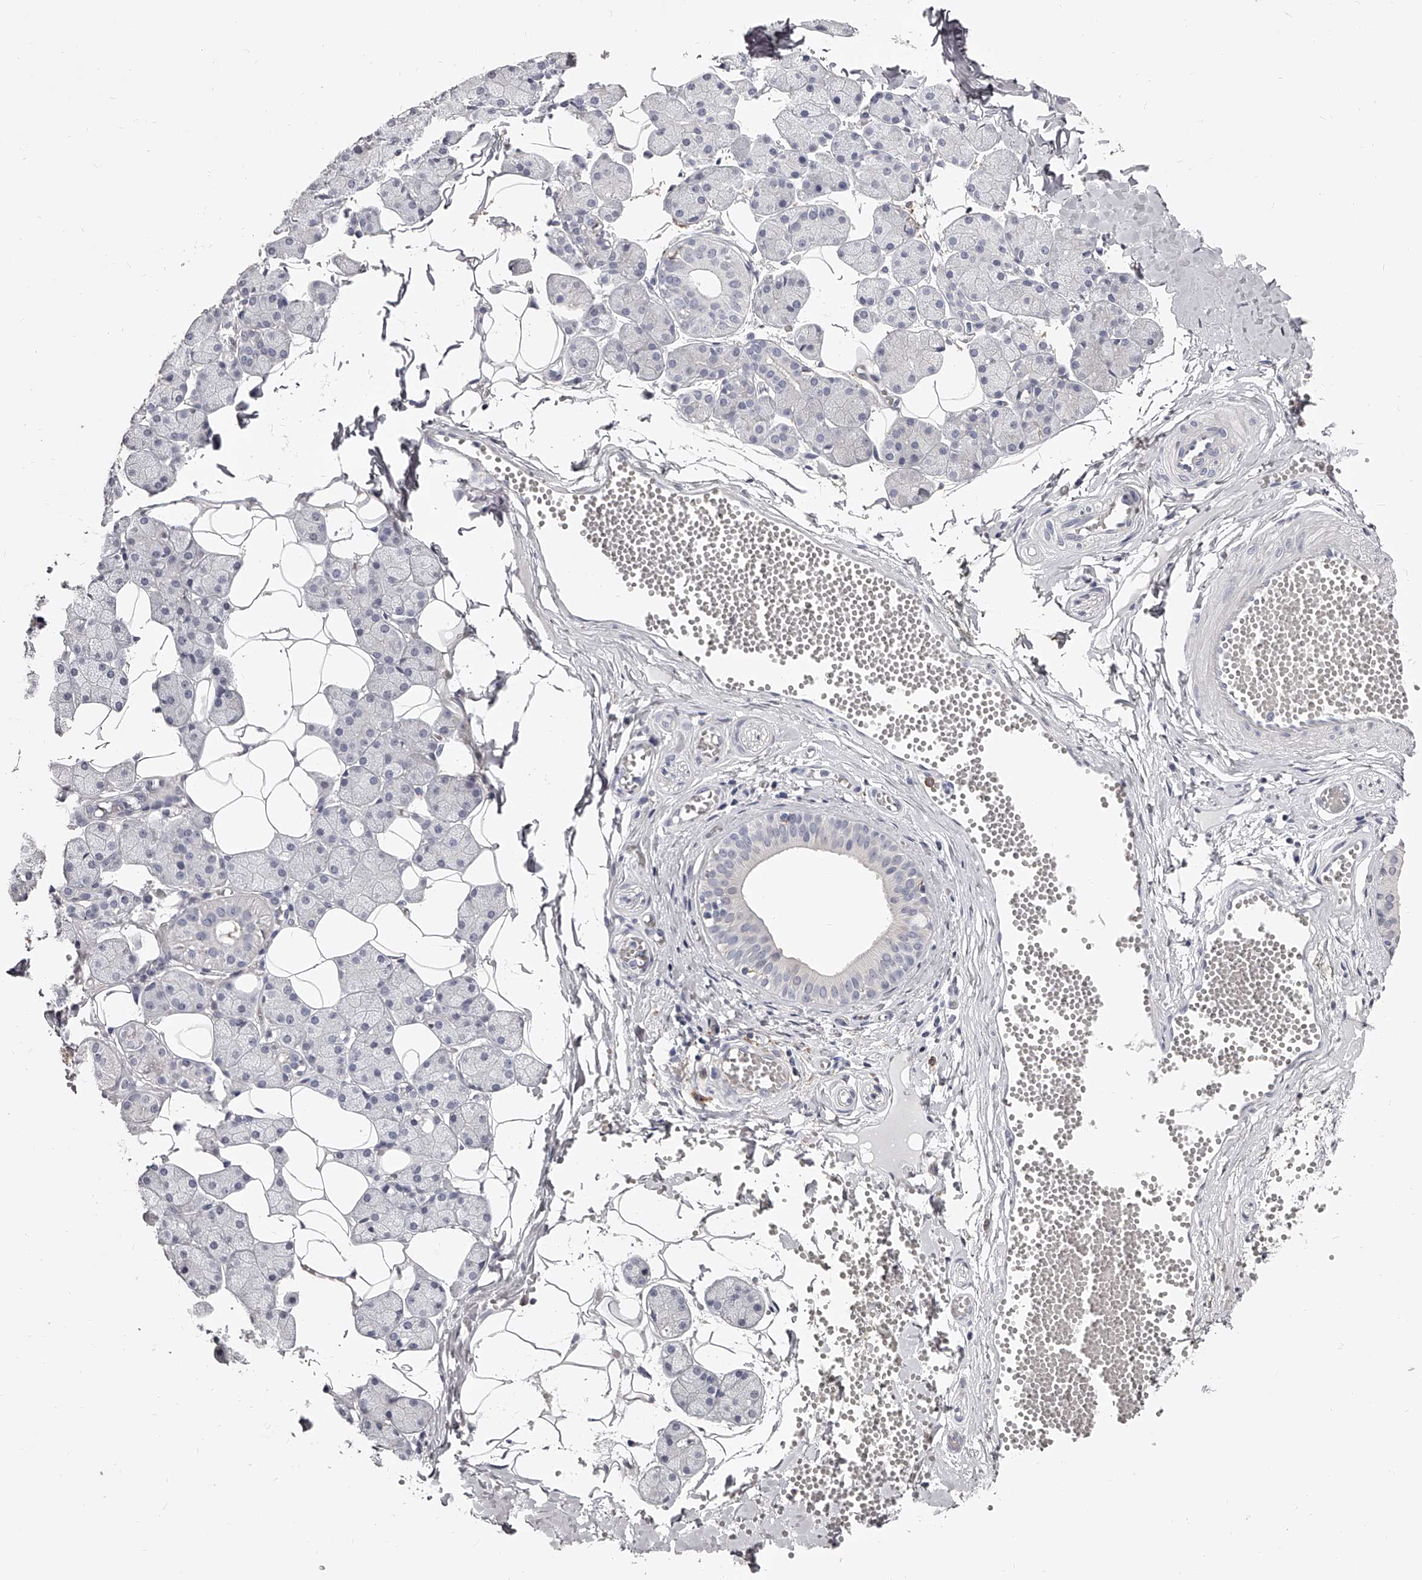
{"staining": {"intensity": "negative", "quantity": "none", "location": "none"}, "tissue": "salivary gland", "cell_type": "Glandular cells", "image_type": "normal", "snomed": [{"axis": "morphology", "description": "Normal tissue, NOS"}, {"axis": "topography", "description": "Salivary gland"}], "caption": "Photomicrograph shows no significant protein positivity in glandular cells of benign salivary gland.", "gene": "PACSIN1", "patient": {"sex": "female", "age": 33}}